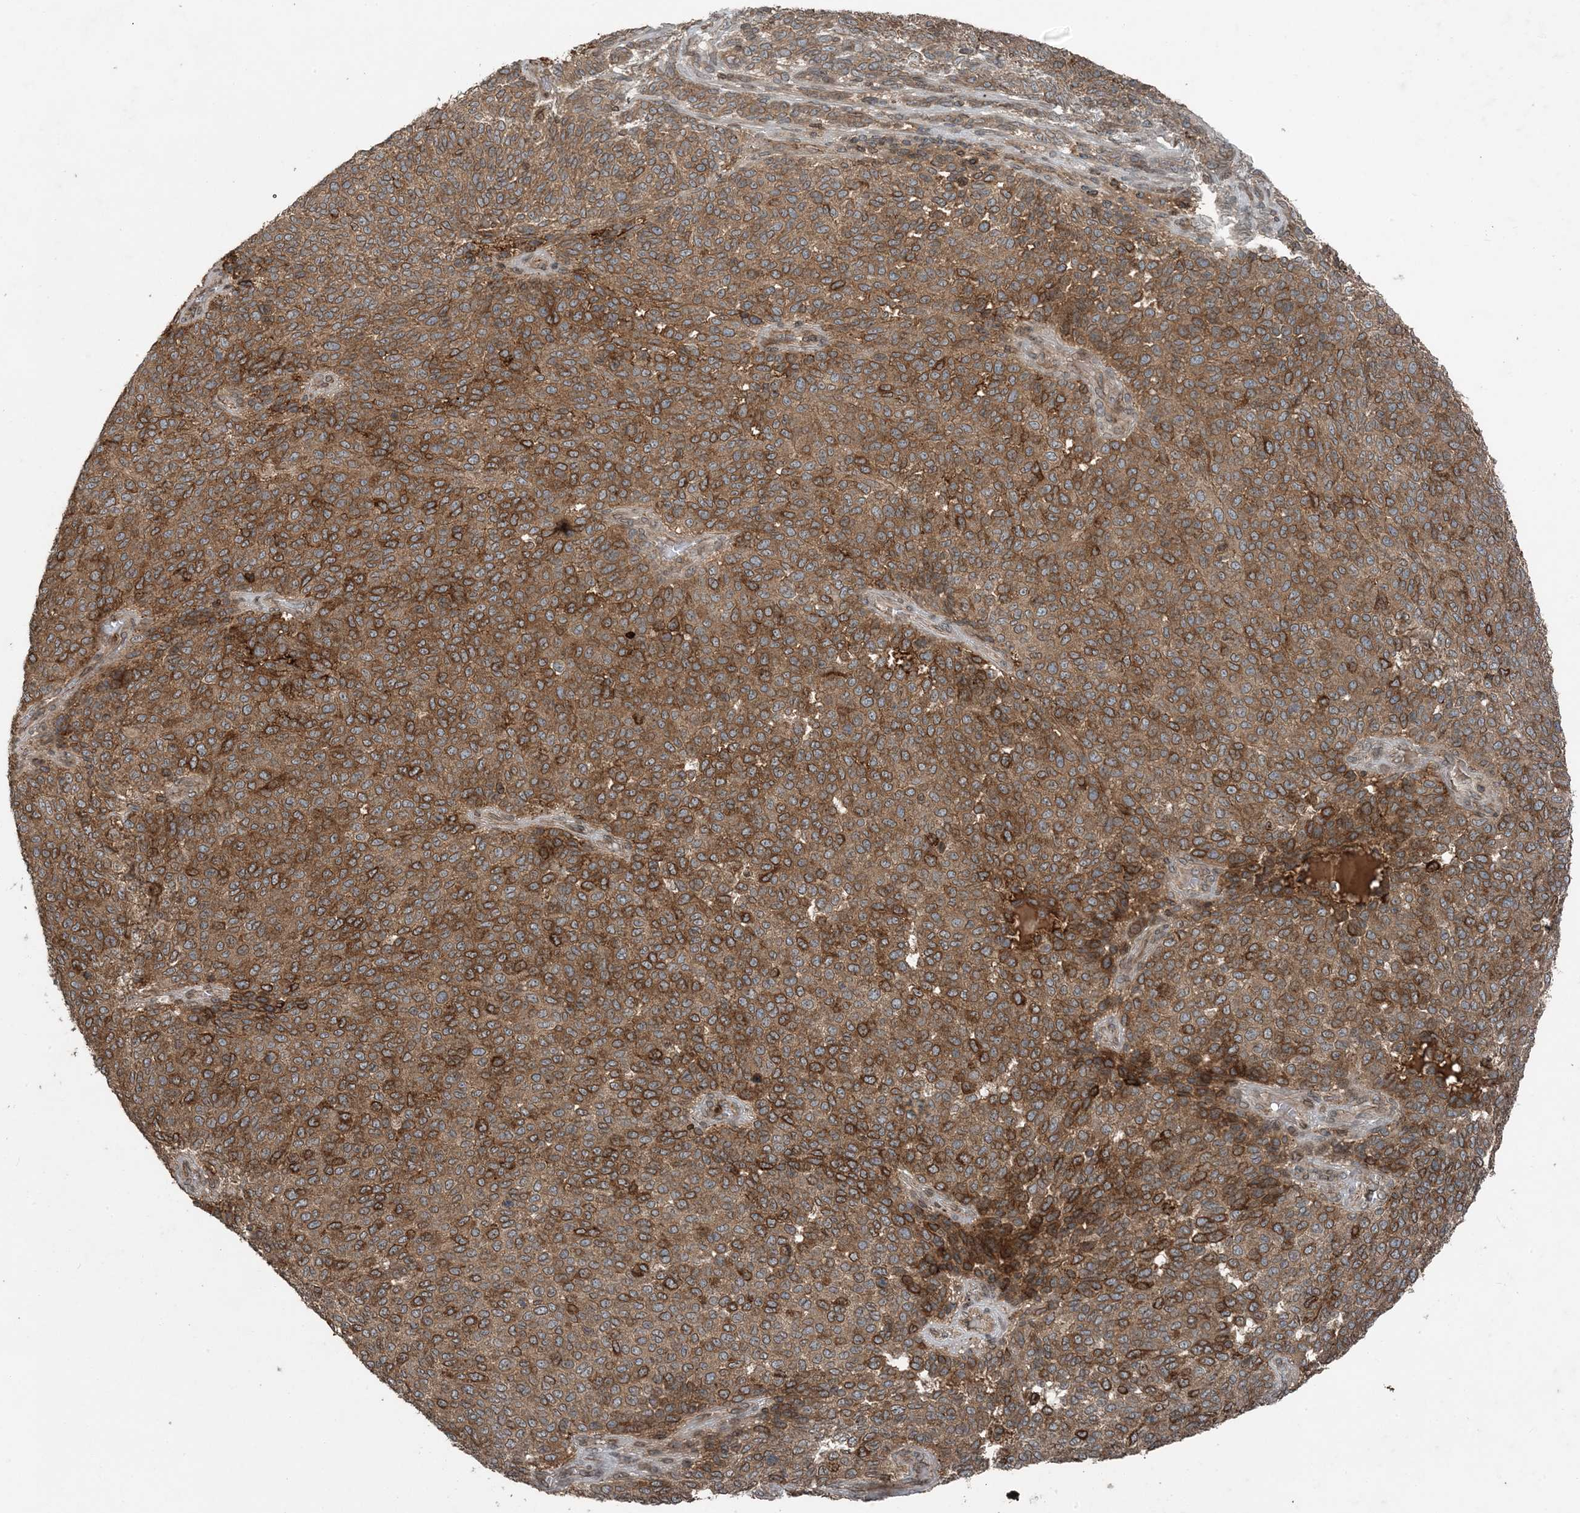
{"staining": {"intensity": "strong", "quantity": ">75%", "location": "cytoplasmic/membranous"}, "tissue": "melanoma", "cell_type": "Tumor cells", "image_type": "cancer", "snomed": [{"axis": "morphology", "description": "Malignant melanoma, NOS"}, {"axis": "topography", "description": "Skin"}], "caption": "Protein staining displays strong cytoplasmic/membranous positivity in approximately >75% of tumor cells in malignant melanoma.", "gene": "ZFAND2B", "patient": {"sex": "male", "age": 49}}